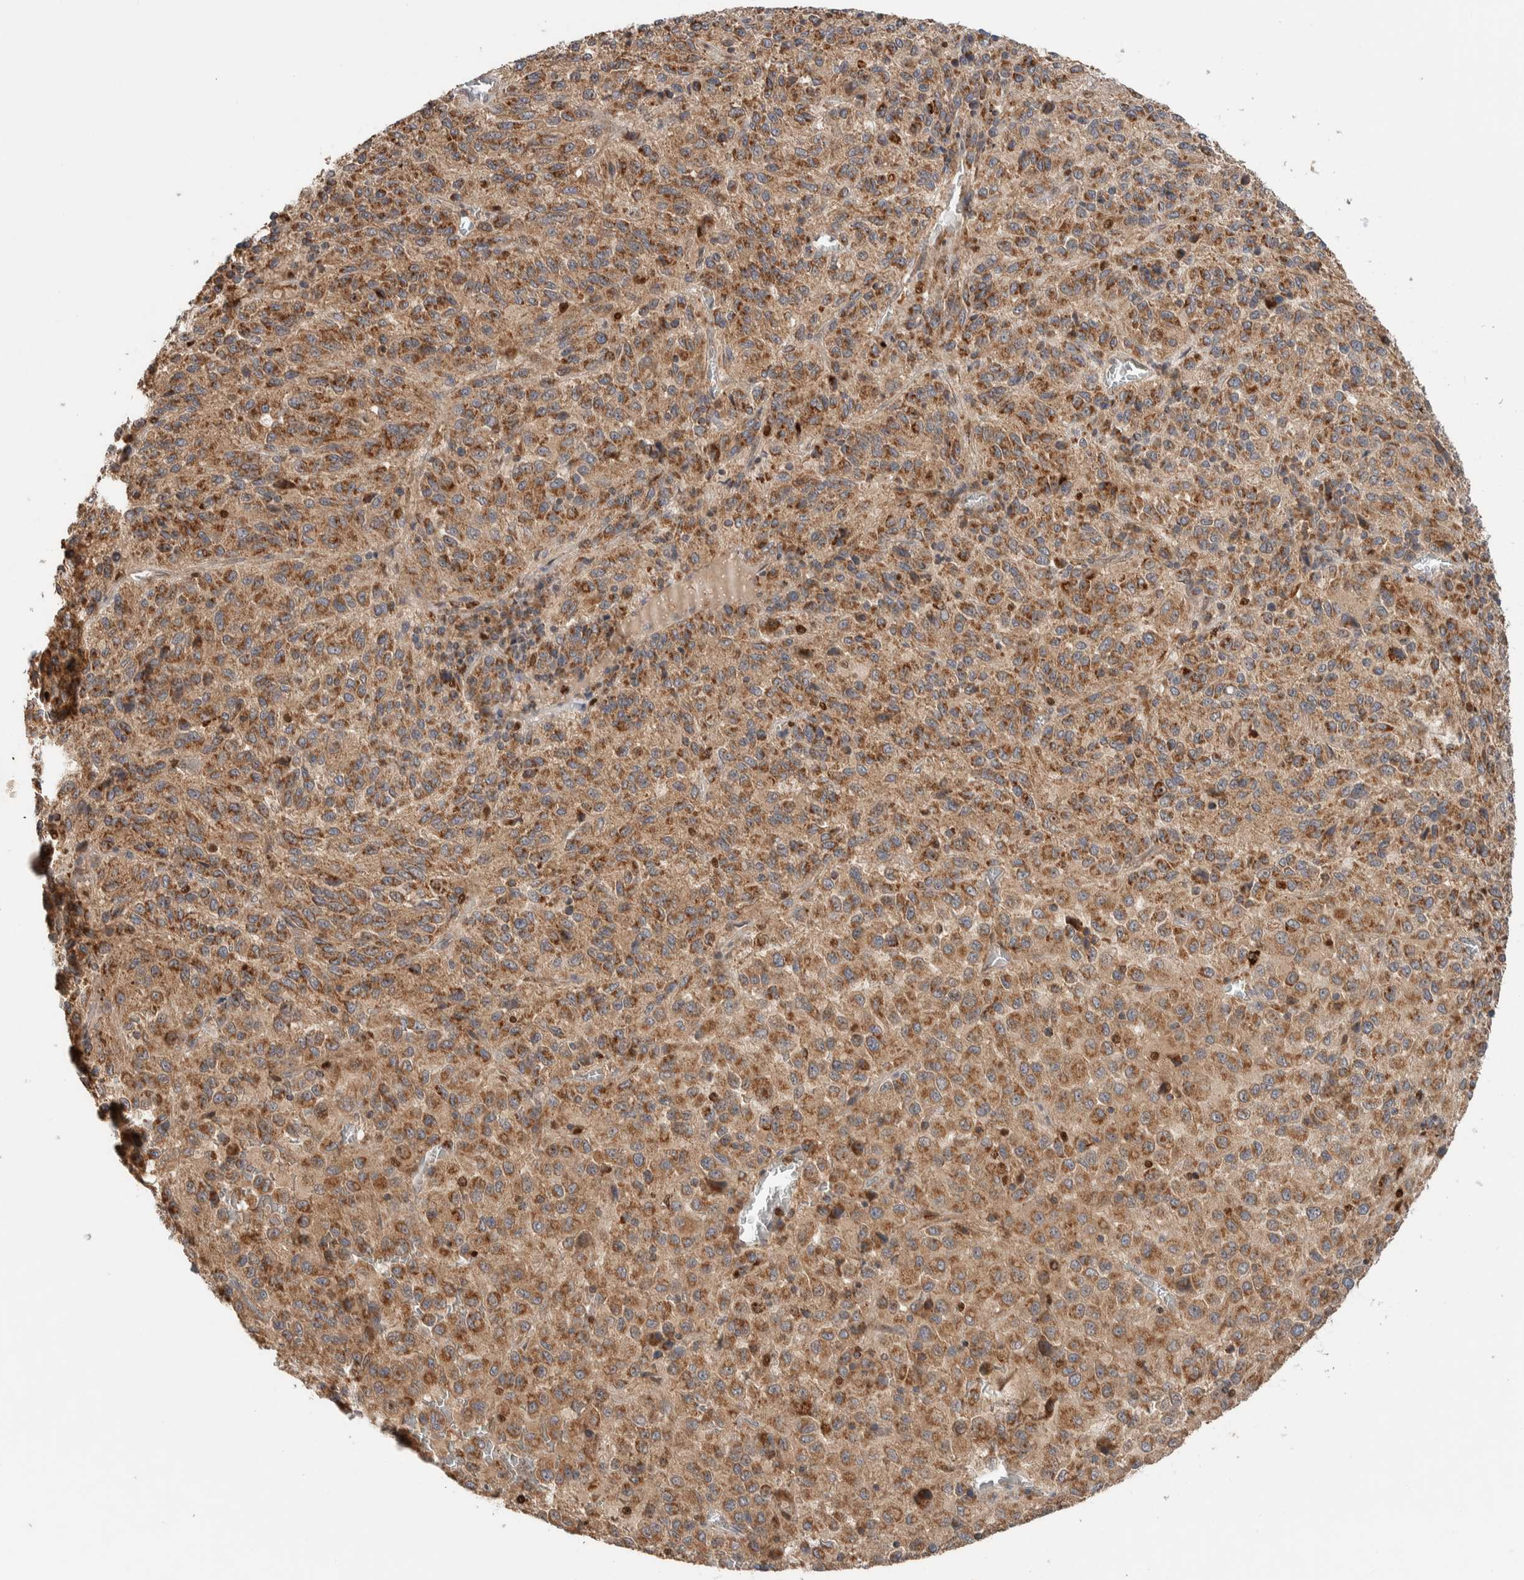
{"staining": {"intensity": "moderate", "quantity": ">75%", "location": "cytoplasmic/membranous"}, "tissue": "melanoma", "cell_type": "Tumor cells", "image_type": "cancer", "snomed": [{"axis": "morphology", "description": "Malignant melanoma, Metastatic site"}, {"axis": "topography", "description": "Lung"}], "caption": "This is an image of immunohistochemistry (IHC) staining of melanoma, which shows moderate positivity in the cytoplasmic/membranous of tumor cells.", "gene": "VPS53", "patient": {"sex": "male", "age": 64}}